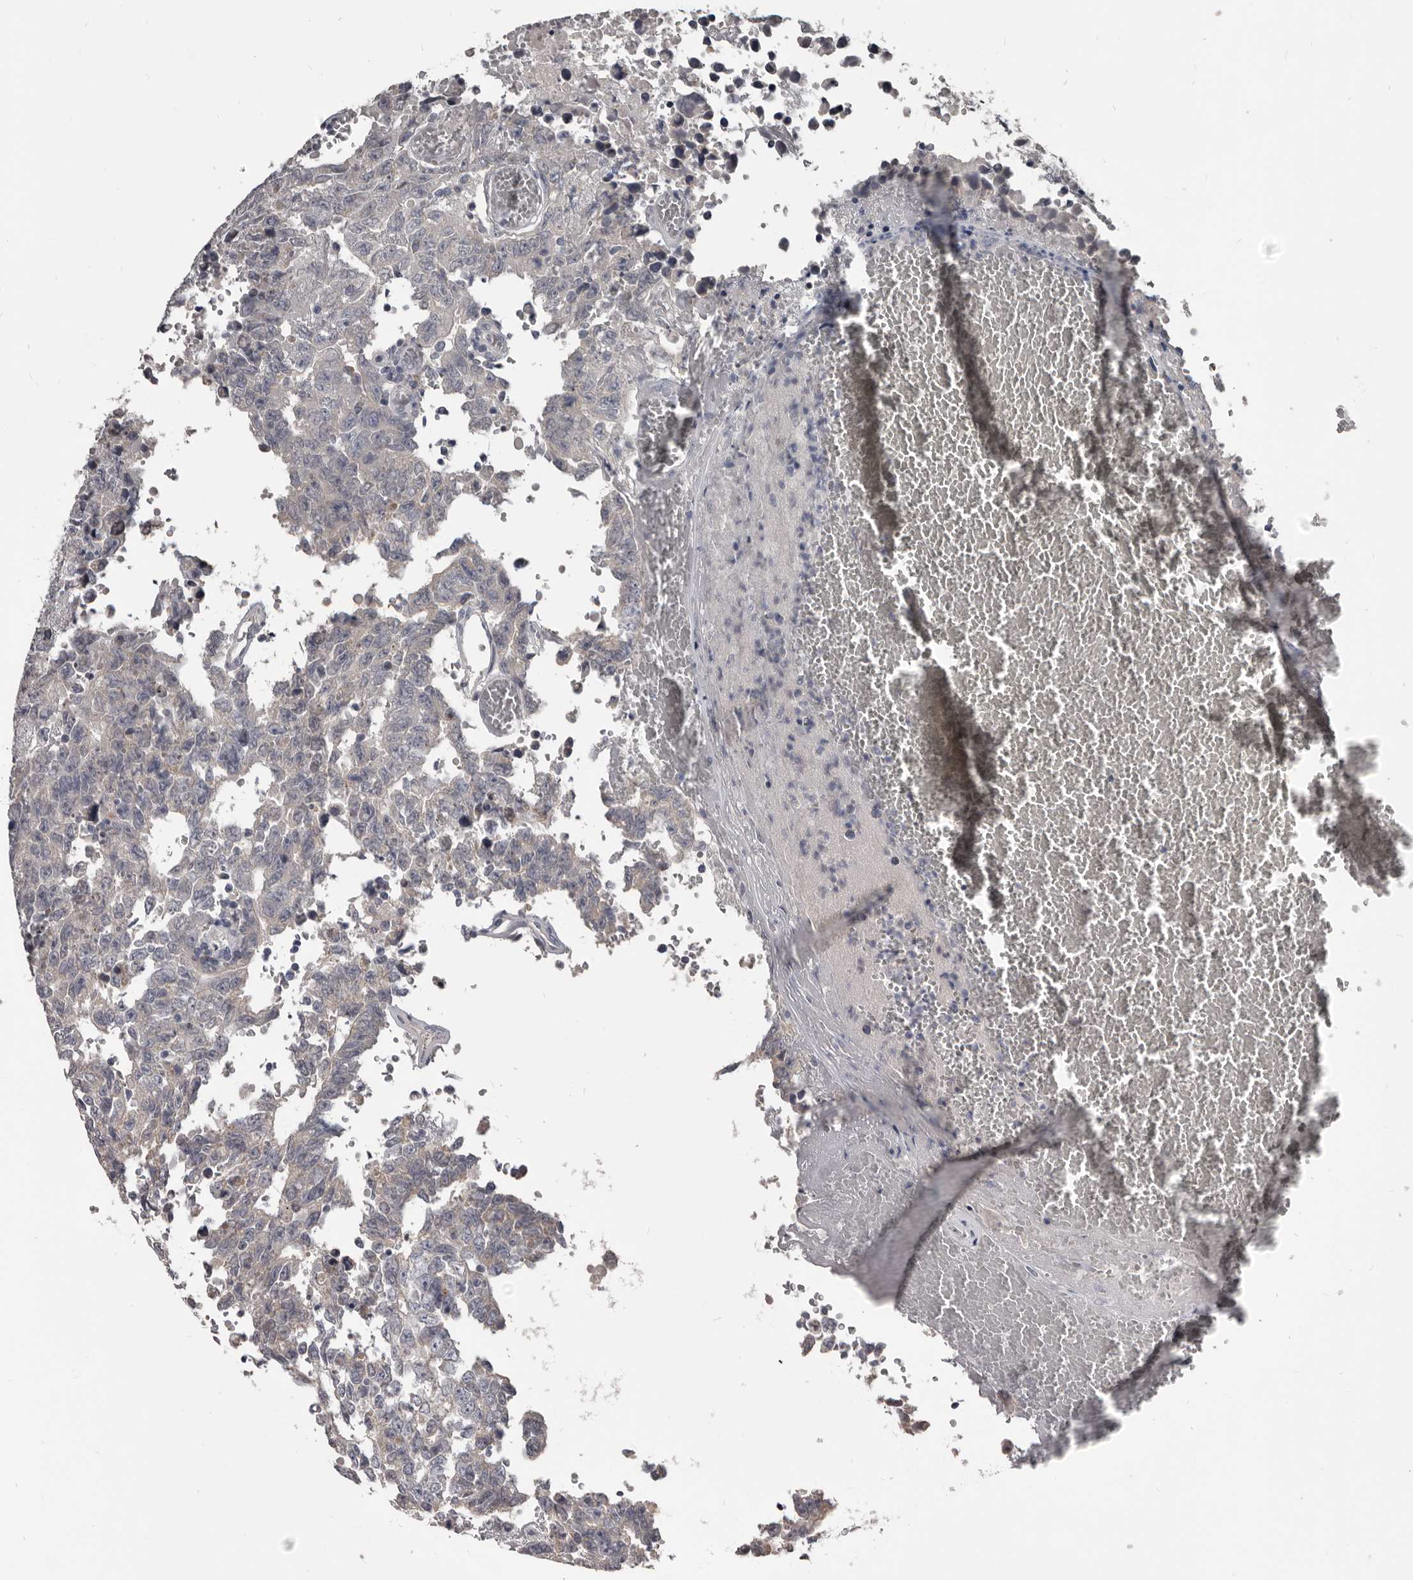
{"staining": {"intensity": "negative", "quantity": "none", "location": "none"}, "tissue": "testis cancer", "cell_type": "Tumor cells", "image_type": "cancer", "snomed": [{"axis": "morphology", "description": "Carcinoma, Embryonal, NOS"}, {"axis": "topography", "description": "Testis"}], "caption": "High magnification brightfield microscopy of testis embryonal carcinoma stained with DAB (brown) and counterstained with hematoxylin (blue): tumor cells show no significant staining.", "gene": "ALDH5A1", "patient": {"sex": "male", "age": 26}}